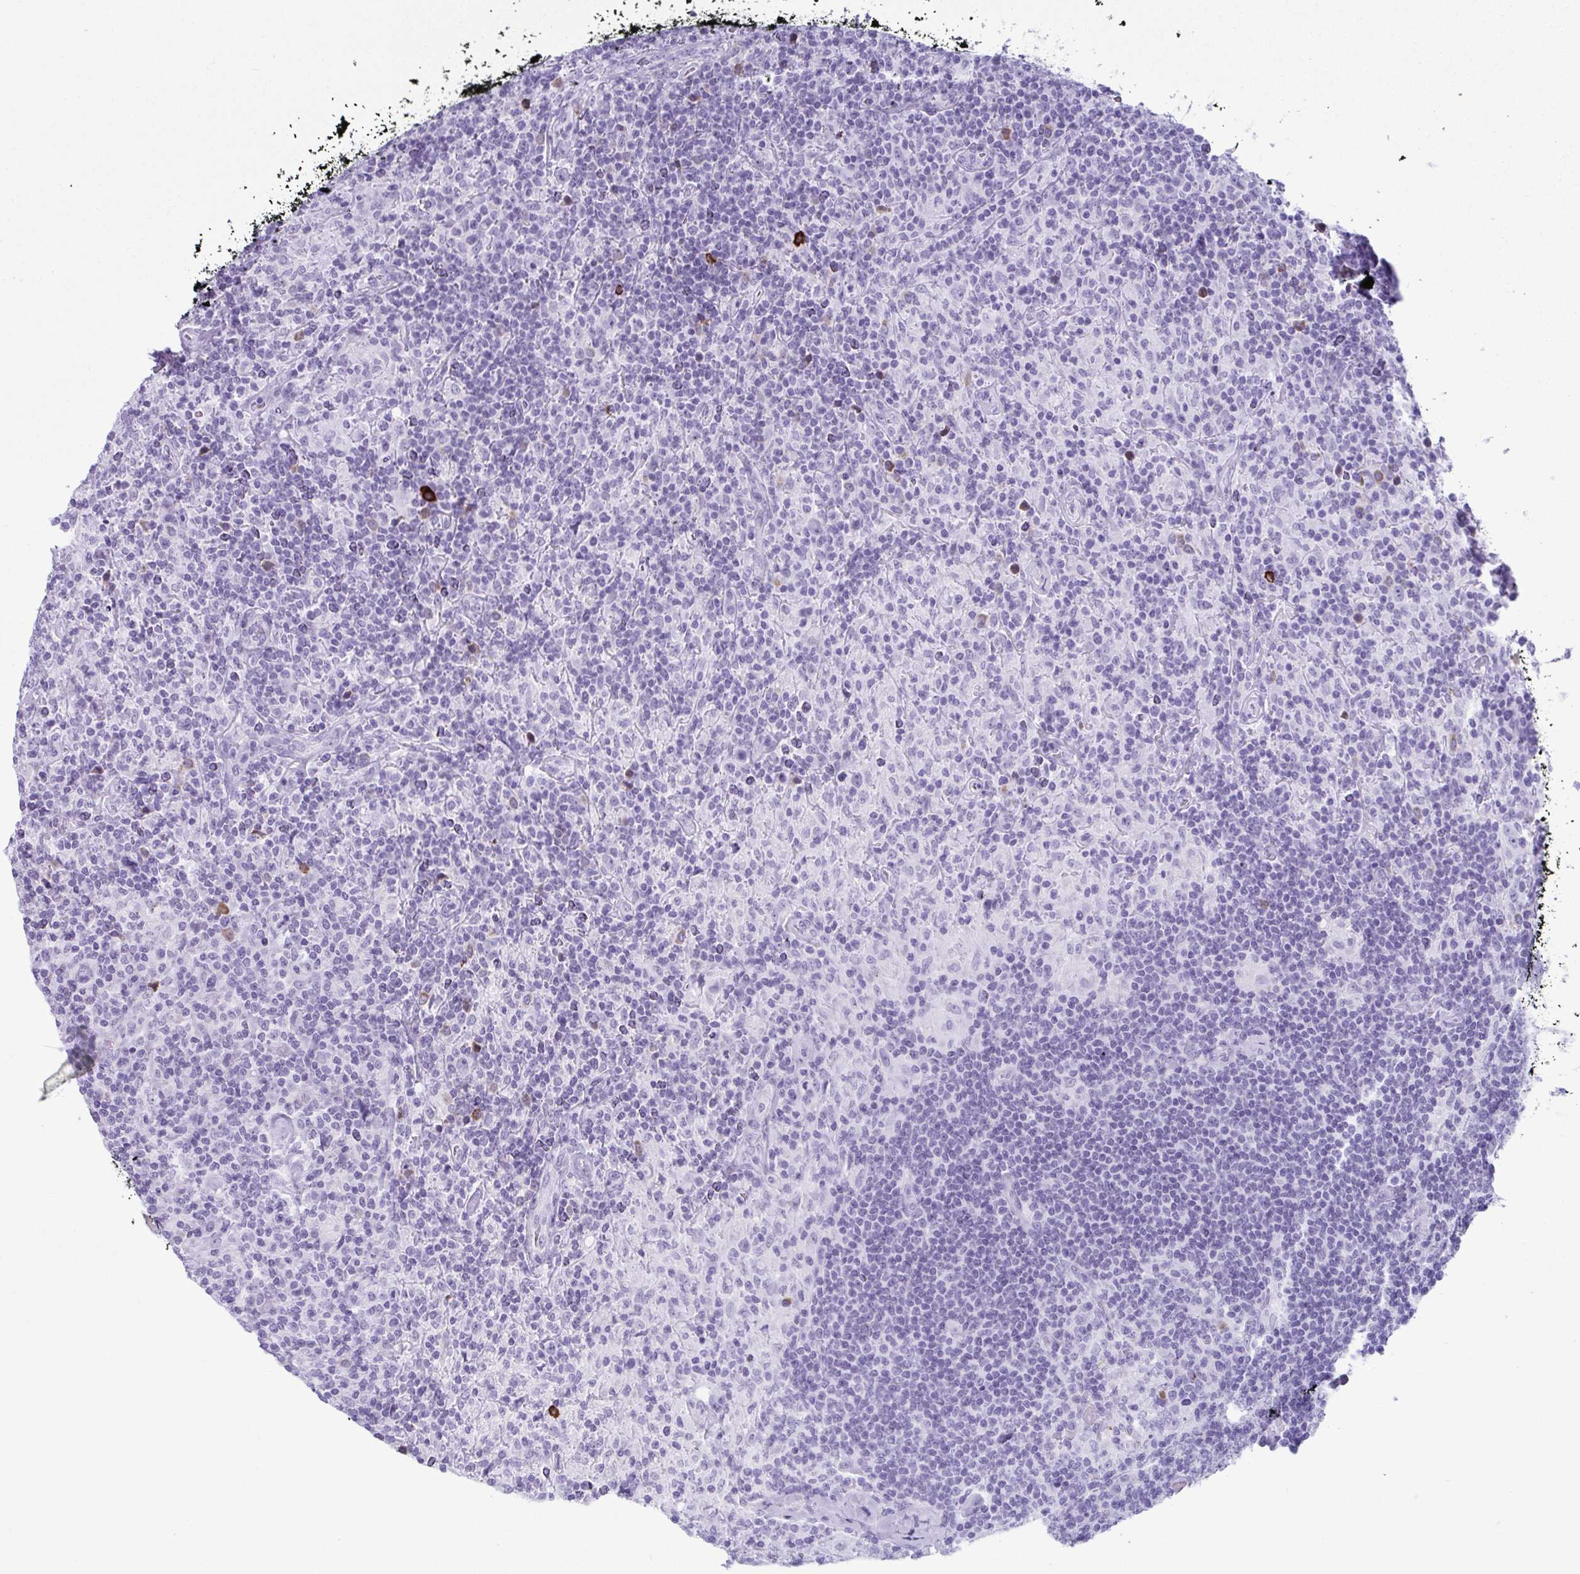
{"staining": {"intensity": "negative", "quantity": "none", "location": "none"}, "tissue": "lymphoma", "cell_type": "Tumor cells", "image_type": "cancer", "snomed": [{"axis": "morphology", "description": "Hodgkin's disease, NOS"}, {"axis": "topography", "description": "Lymph node"}], "caption": "Immunohistochemistry histopathology image of human Hodgkin's disease stained for a protein (brown), which exhibits no positivity in tumor cells.", "gene": "JCHAIN", "patient": {"sex": "male", "age": 70}}